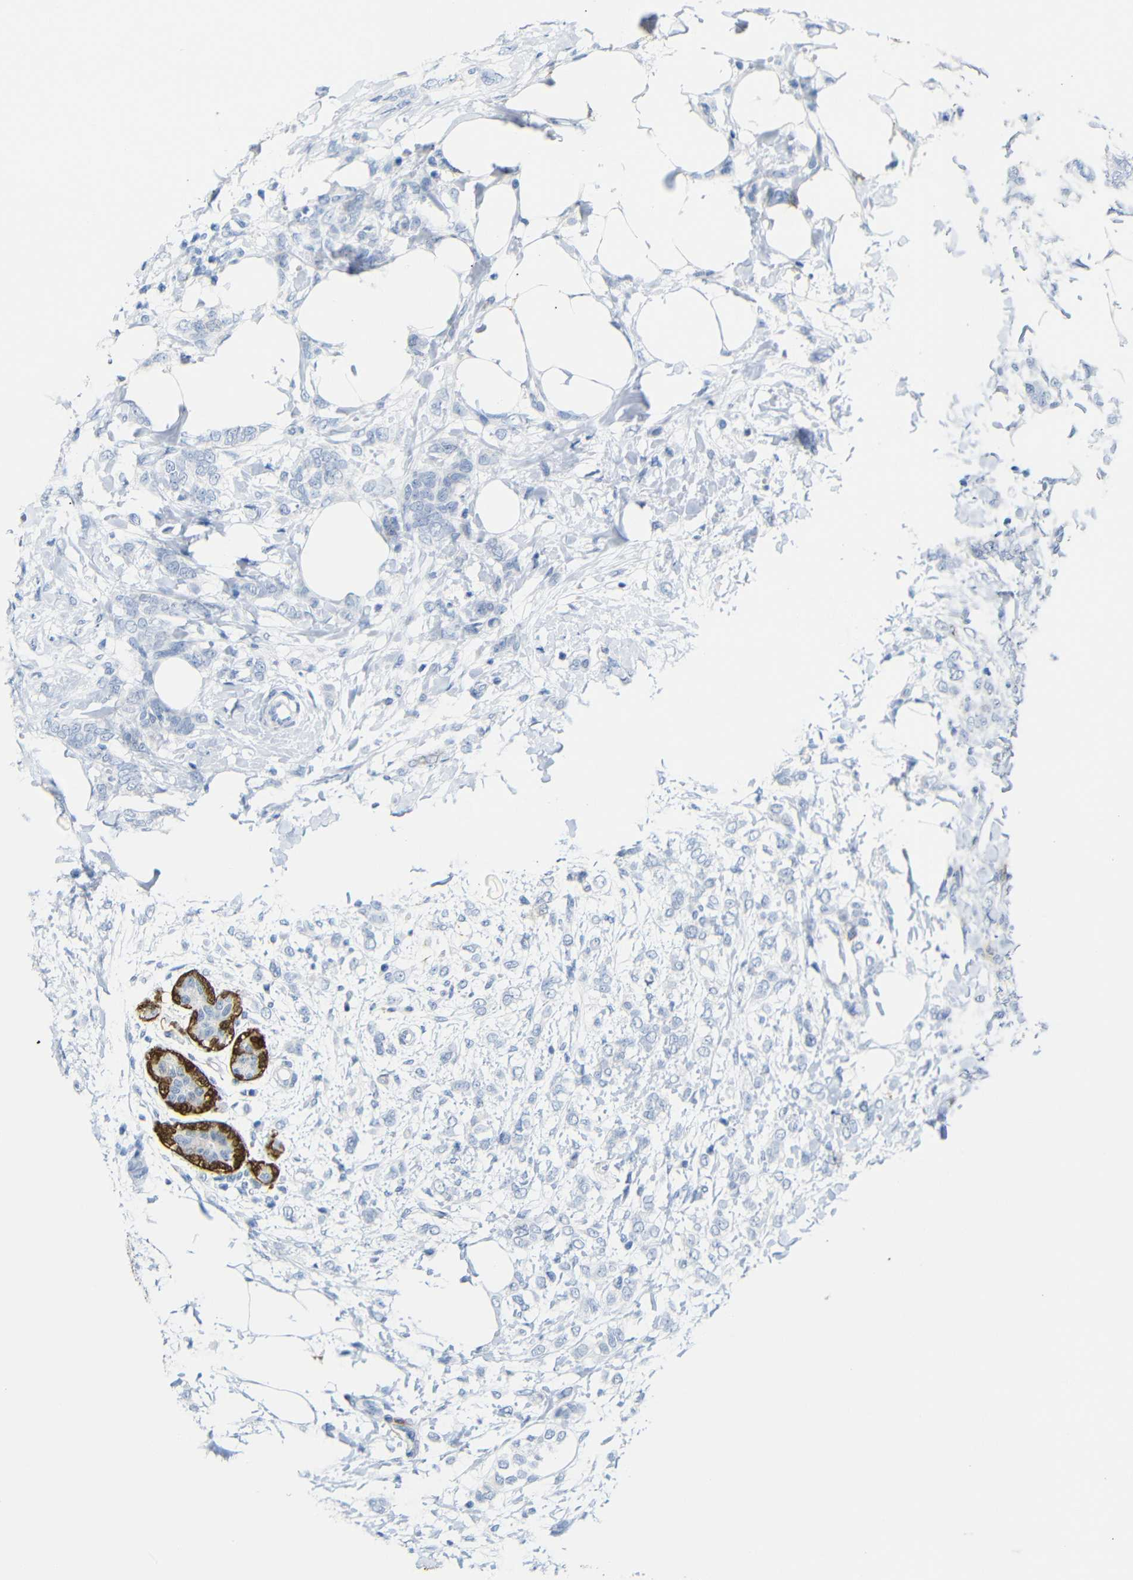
{"staining": {"intensity": "negative", "quantity": "none", "location": "none"}, "tissue": "breast cancer", "cell_type": "Tumor cells", "image_type": "cancer", "snomed": [{"axis": "morphology", "description": "Lobular carcinoma, in situ"}, {"axis": "morphology", "description": "Lobular carcinoma"}, {"axis": "topography", "description": "Breast"}], "caption": "There is no significant expression in tumor cells of breast cancer (lobular carcinoma).", "gene": "MT1A", "patient": {"sex": "female", "age": 41}}